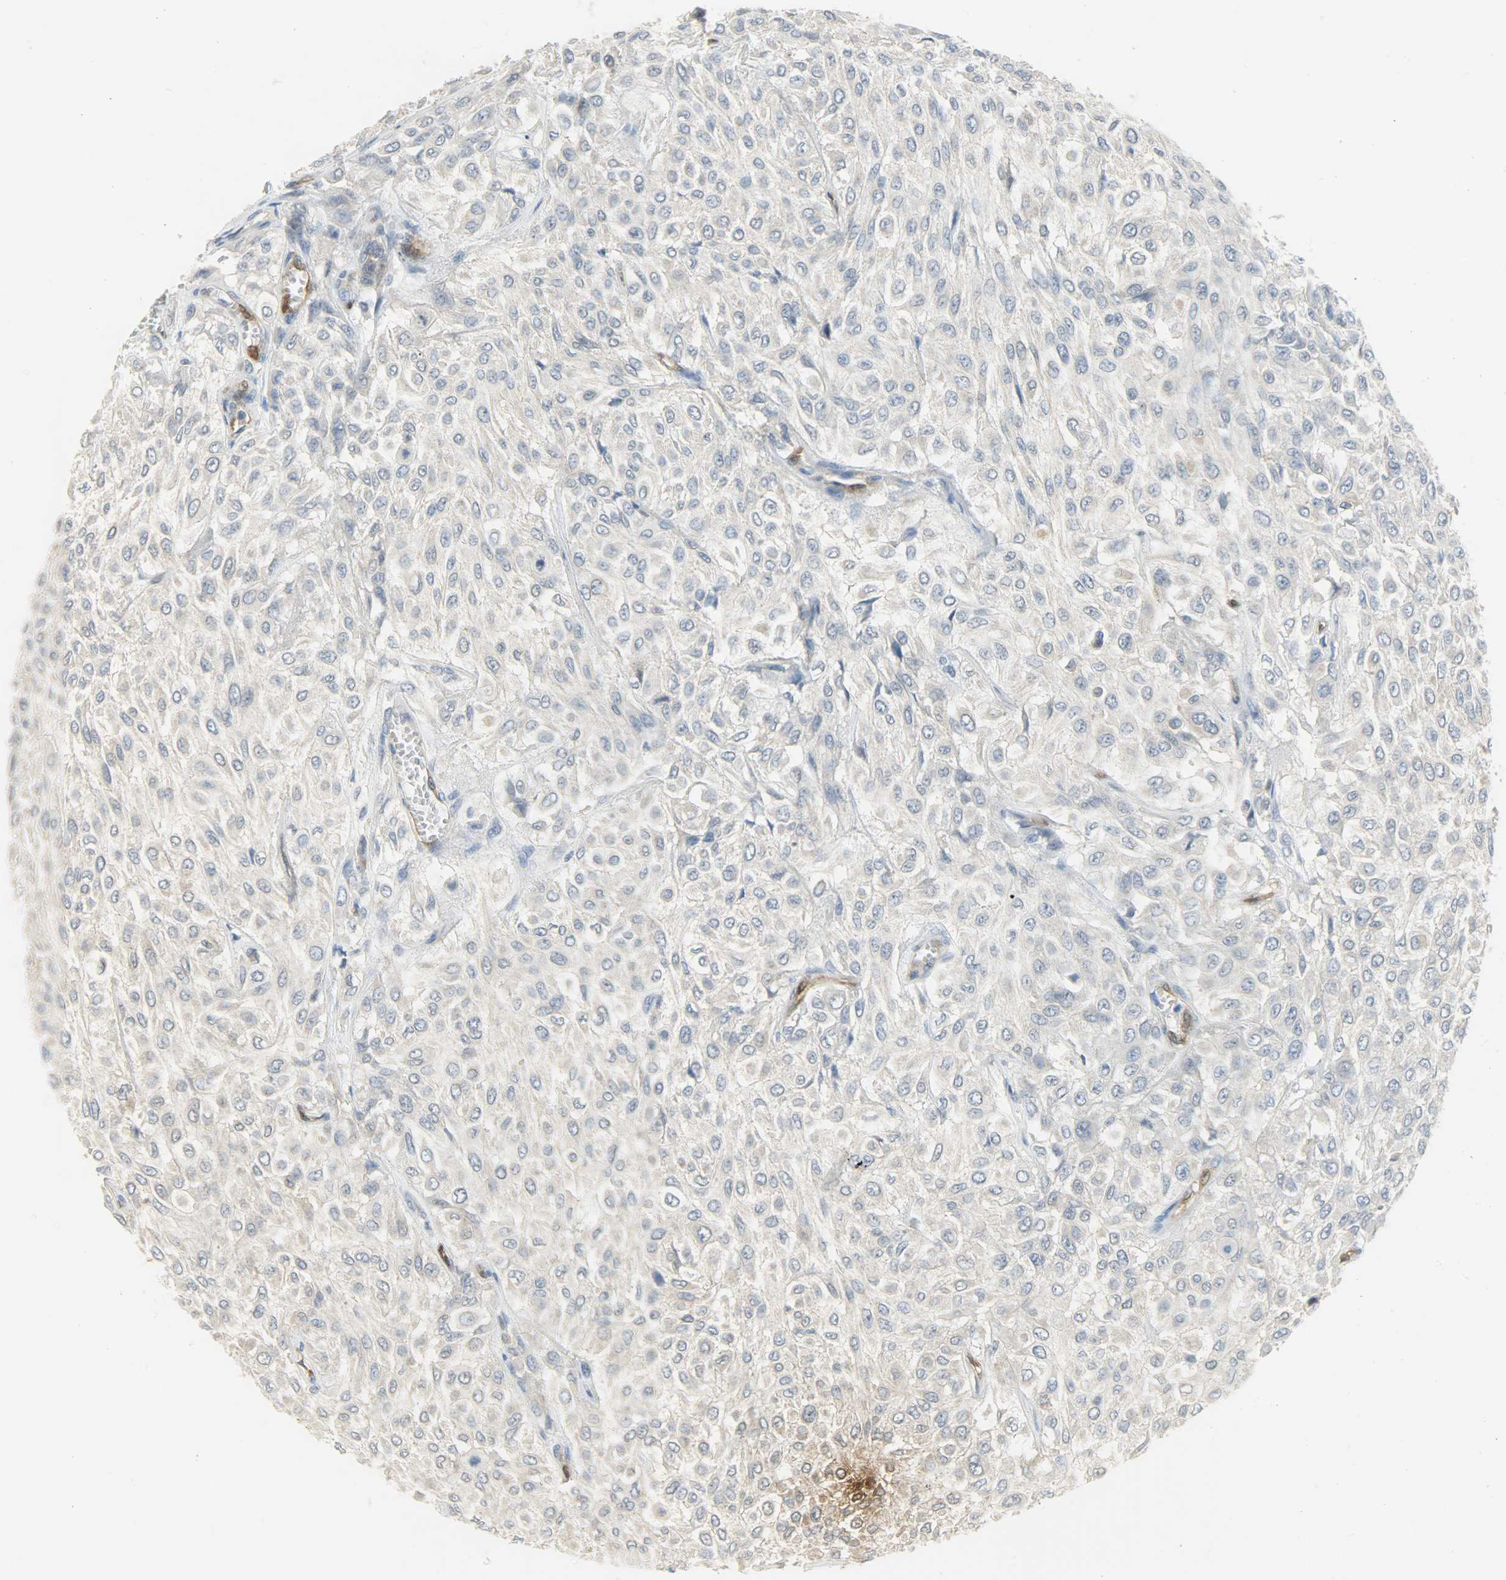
{"staining": {"intensity": "negative", "quantity": "none", "location": "none"}, "tissue": "urothelial cancer", "cell_type": "Tumor cells", "image_type": "cancer", "snomed": [{"axis": "morphology", "description": "Urothelial carcinoma, High grade"}, {"axis": "topography", "description": "Urinary bladder"}], "caption": "Urothelial cancer stained for a protein using immunohistochemistry displays no positivity tumor cells.", "gene": "FKBP1A", "patient": {"sex": "male", "age": 57}}